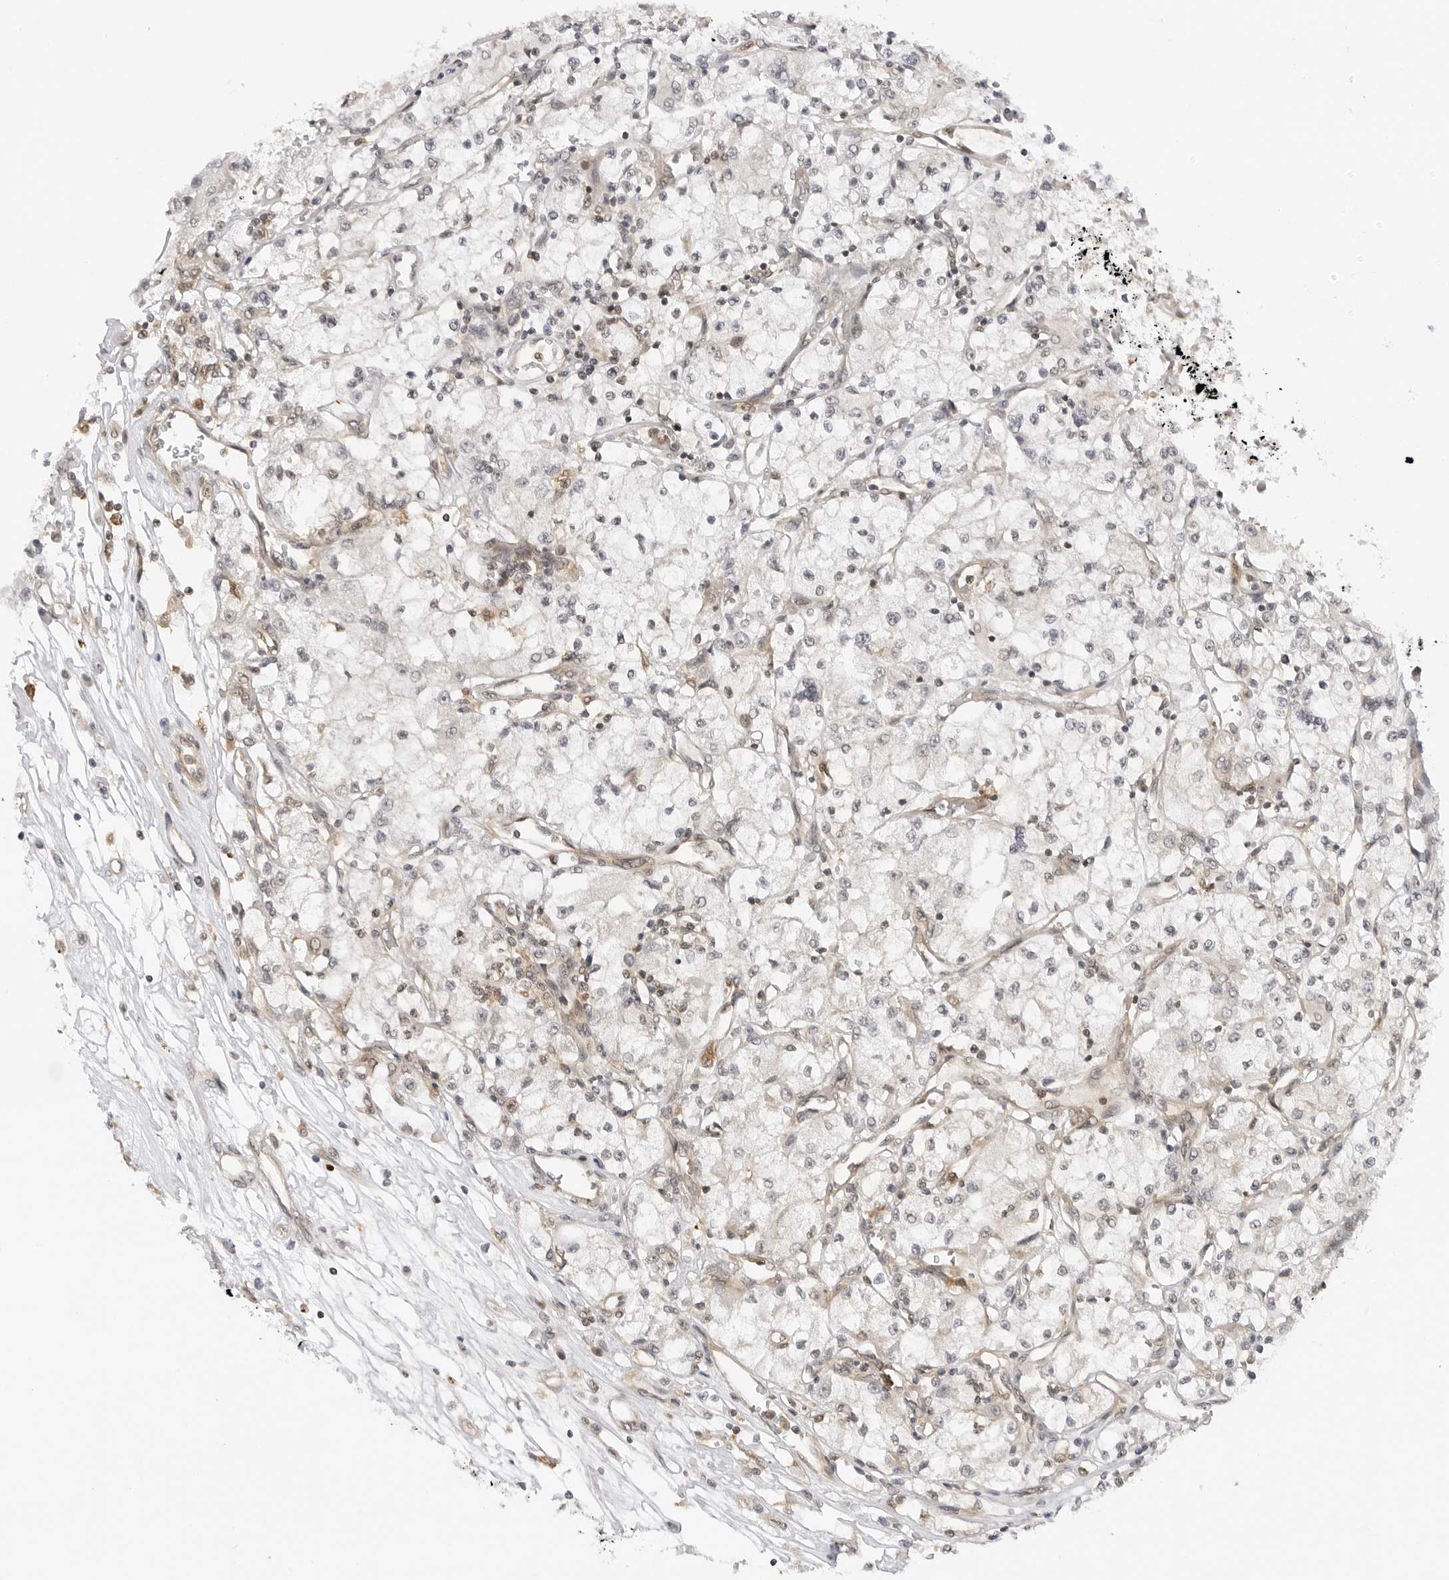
{"staining": {"intensity": "negative", "quantity": "none", "location": "none"}, "tissue": "renal cancer", "cell_type": "Tumor cells", "image_type": "cancer", "snomed": [{"axis": "morphology", "description": "Adenocarcinoma, NOS"}, {"axis": "topography", "description": "Kidney"}], "caption": "A photomicrograph of adenocarcinoma (renal) stained for a protein displays no brown staining in tumor cells.", "gene": "MAP2K5", "patient": {"sex": "female", "age": 59}}